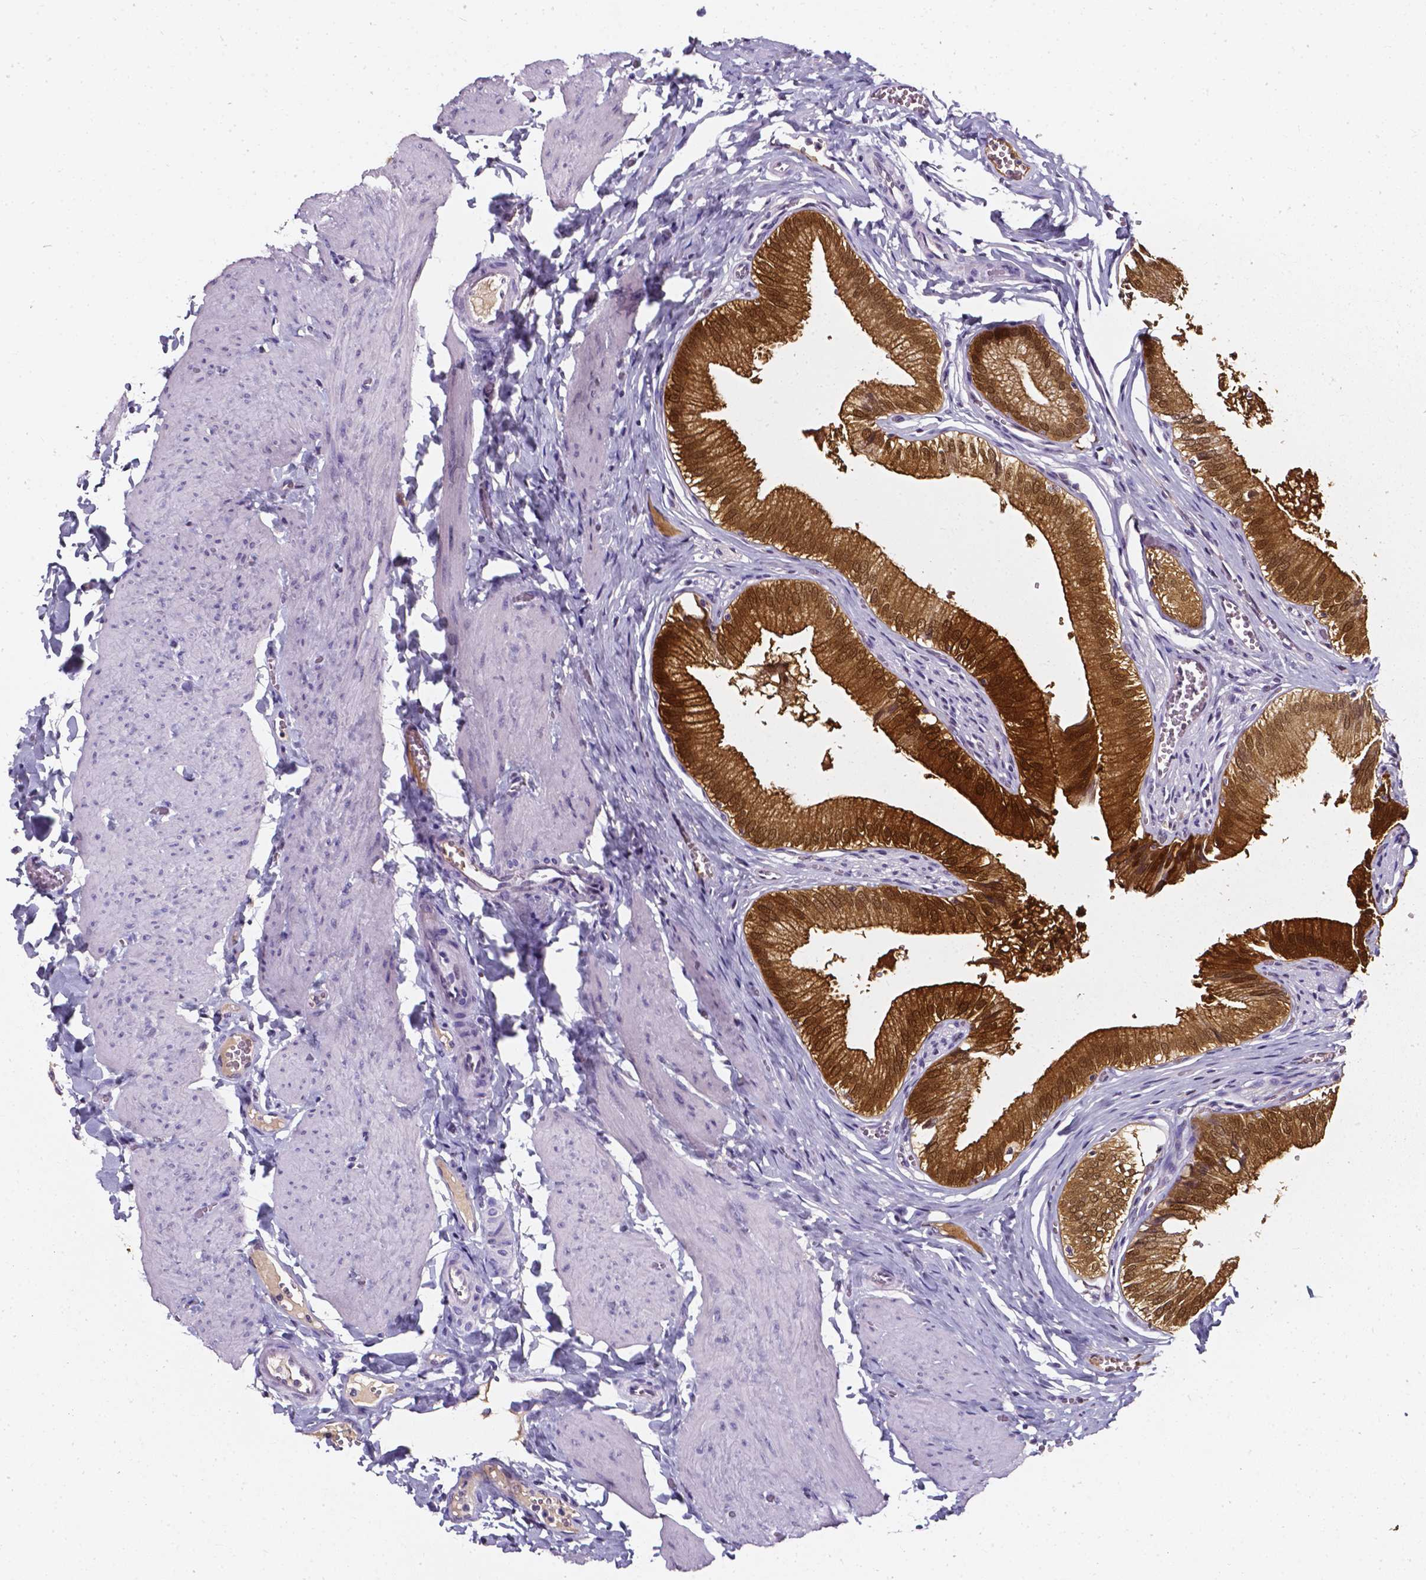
{"staining": {"intensity": "strong", "quantity": ">75%", "location": "cytoplasmic/membranous,nuclear"}, "tissue": "gallbladder", "cell_type": "Glandular cells", "image_type": "normal", "snomed": [{"axis": "morphology", "description": "Normal tissue, NOS"}, {"axis": "topography", "description": "Gallbladder"}, {"axis": "topography", "description": "Peripheral nerve tissue"}], "caption": "IHC staining of unremarkable gallbladder, which exhibits high levels of strong cytoplasmic/membranous,nuclear expression in about >75% of glandular cells indicating strong cytoplasmic/membranous,nuclear protein expression. The staining was performed using DAB (3,3'-diaminobenzidine) (brown) for protein detection and nuclei were counterstained in hematoxylin (blue).", "gene": "AKR1B10", "patient": {"sex": "male", "age": 17}}